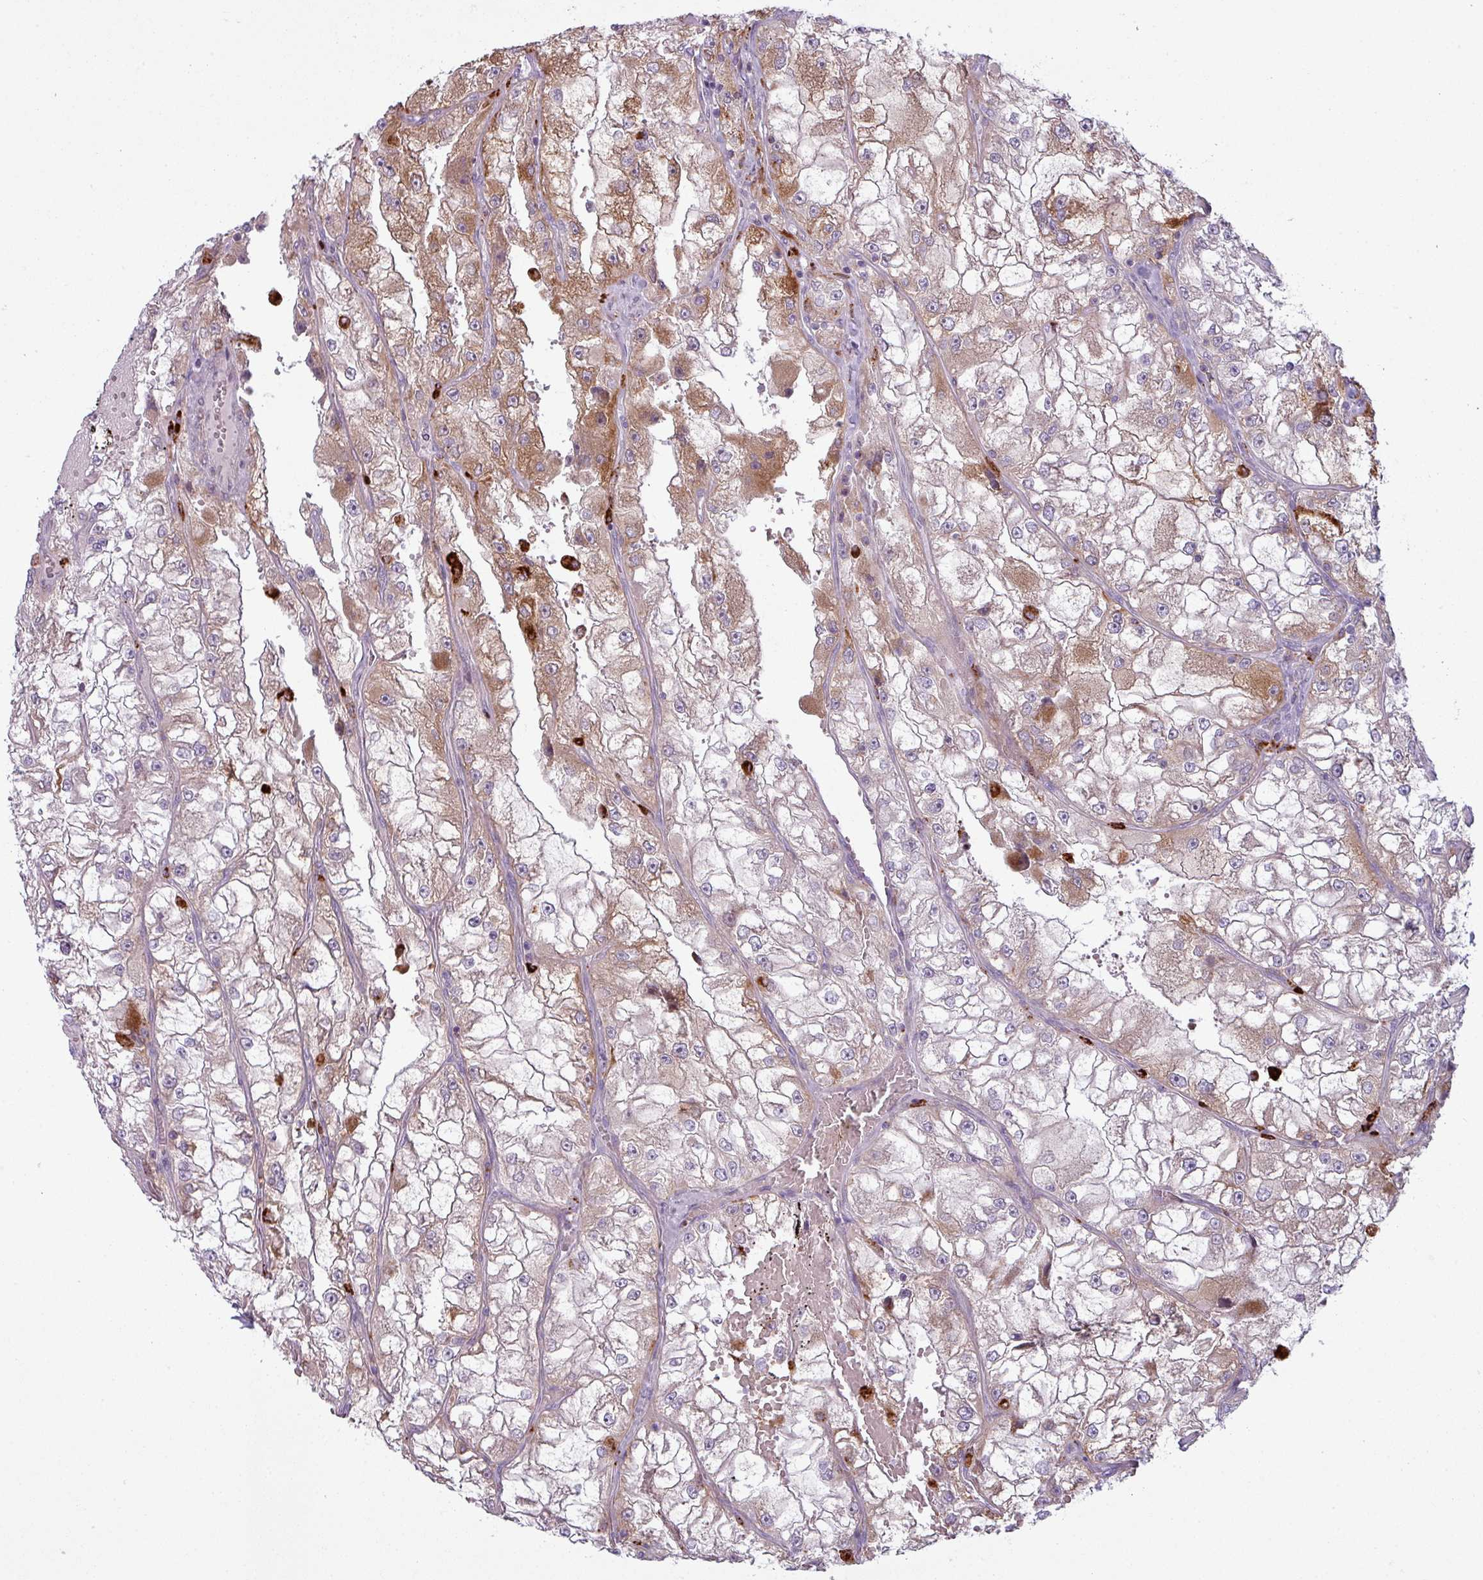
{"staining": {"intensity": "moderate", "quantity": ">75%", "location": "cytoplasmic/membranous"}, "tissue": "renal cancer", "cell_type": "Tumor cells", "image_type": "cancer", "snomed": [{"axis": "morphology", "description": "Adenocarcinoma, NOS"}, {"axis": "topography", "description": "Kidney"}], "caption": "Renal cancer was stained to show a protein in brown. There is medium levels of moderate cytoplasmic/membranous positivity in about >75% of tumor cells. Nuclei are stained in blue.", "gene": "MAP7D2", "patient": {"sex": "female", "age": 72}}